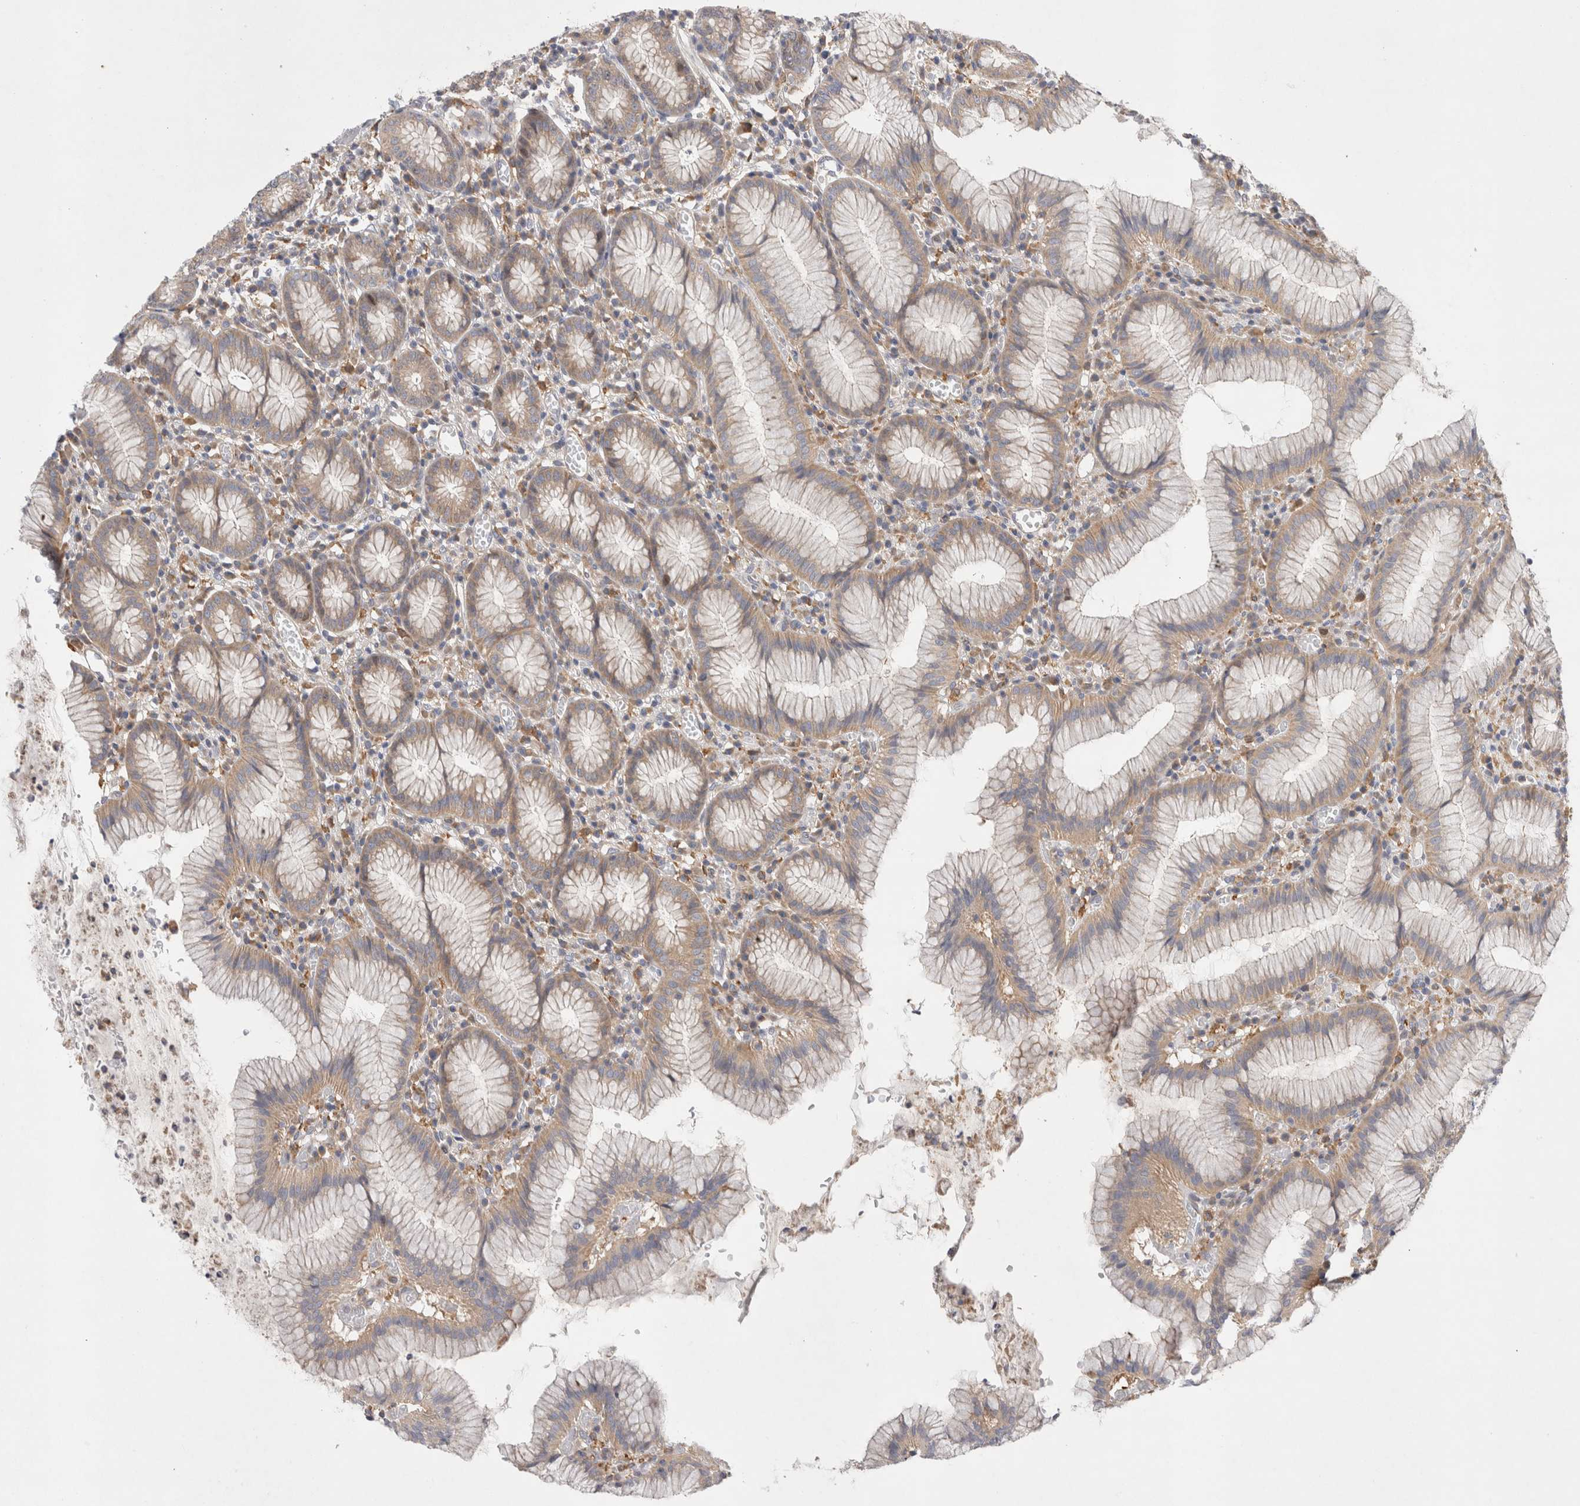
{"staining": {"intensity": "moderate", "quantity": ">75%", "location": "cytoplasmic/membranous"}, "tissue": "stomach", "cell_type": "Glandular cells", "image_type": "normal", "snomed": [{"axis": "morphology", "description": "Normal tissue, NOS"}, {"axis": "topography", "description": "Stomach"}], "caption": "Stomach was stained to show a protein in brown. There is medium levels of moderate cytoplasmic/membranous expression in about >75% of glandular cells. The protein of interest is stained brown, and the nuclei are stained in blue (DAB IHC with brightfield microscopy, high magnification).", "gene": "CDCA7L", "patient": {"sex": "male", "age": 55}}